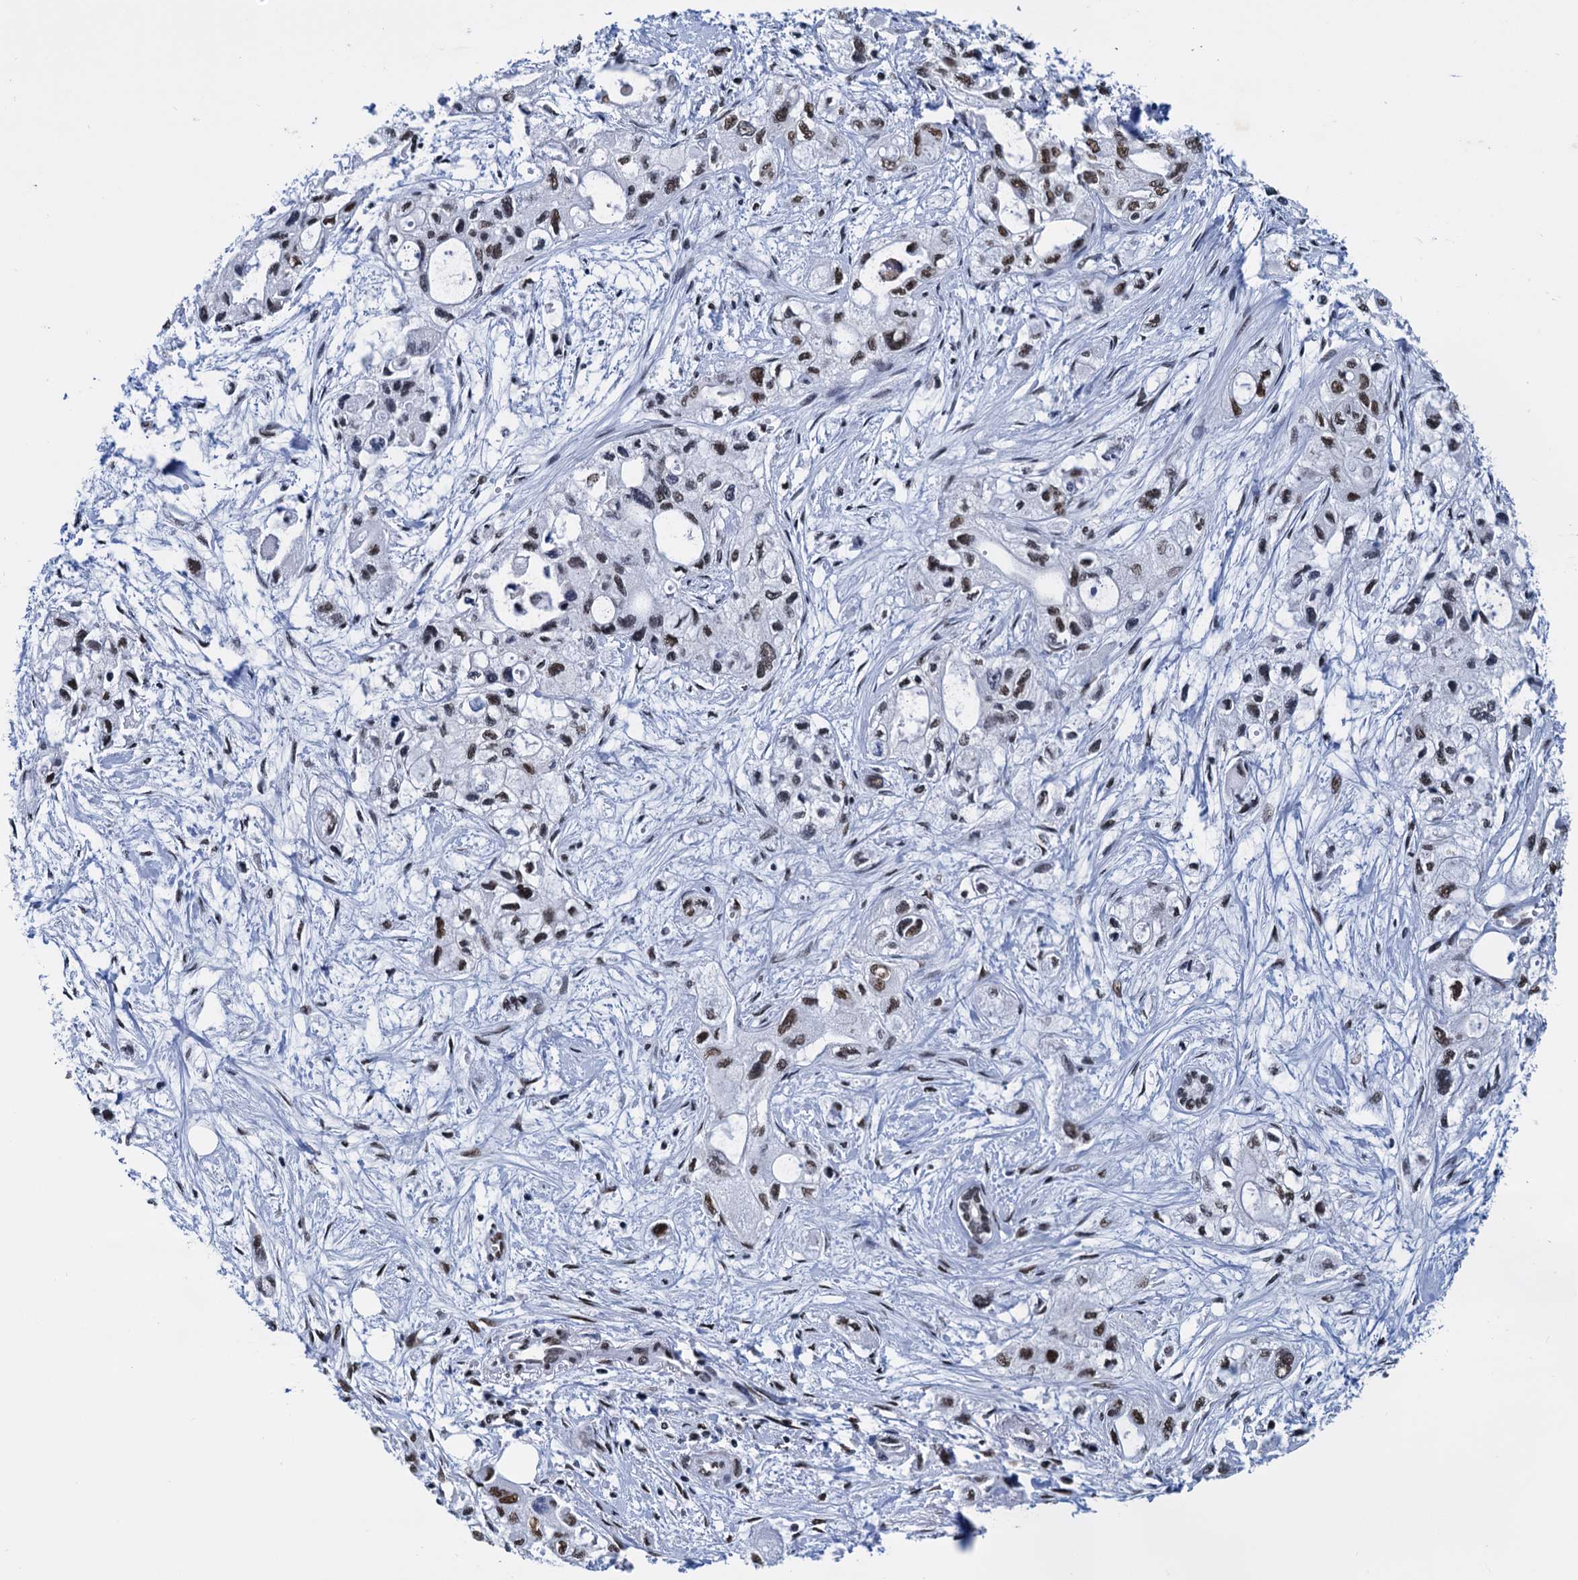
{"staining": {"intensity": "strong", "quantity": ">75%", "location": "nuclear"}, "tissue": "pancreatic cancer", "cell_type": "Tumor cells", "image_type": "cancer", "snomed": [{"axis": "morphology", "description": "Adenocarcinoma, NOS"}, {"axis": "topography", "description": "Pancreas"}], "caption": "Strong nuclear protein staining is appreciated in approximately >75% of tumor cells in pancreatic adenocarcinoma.", "gene": "SLTM", "patient": {"sex": "male", "age": 75}}